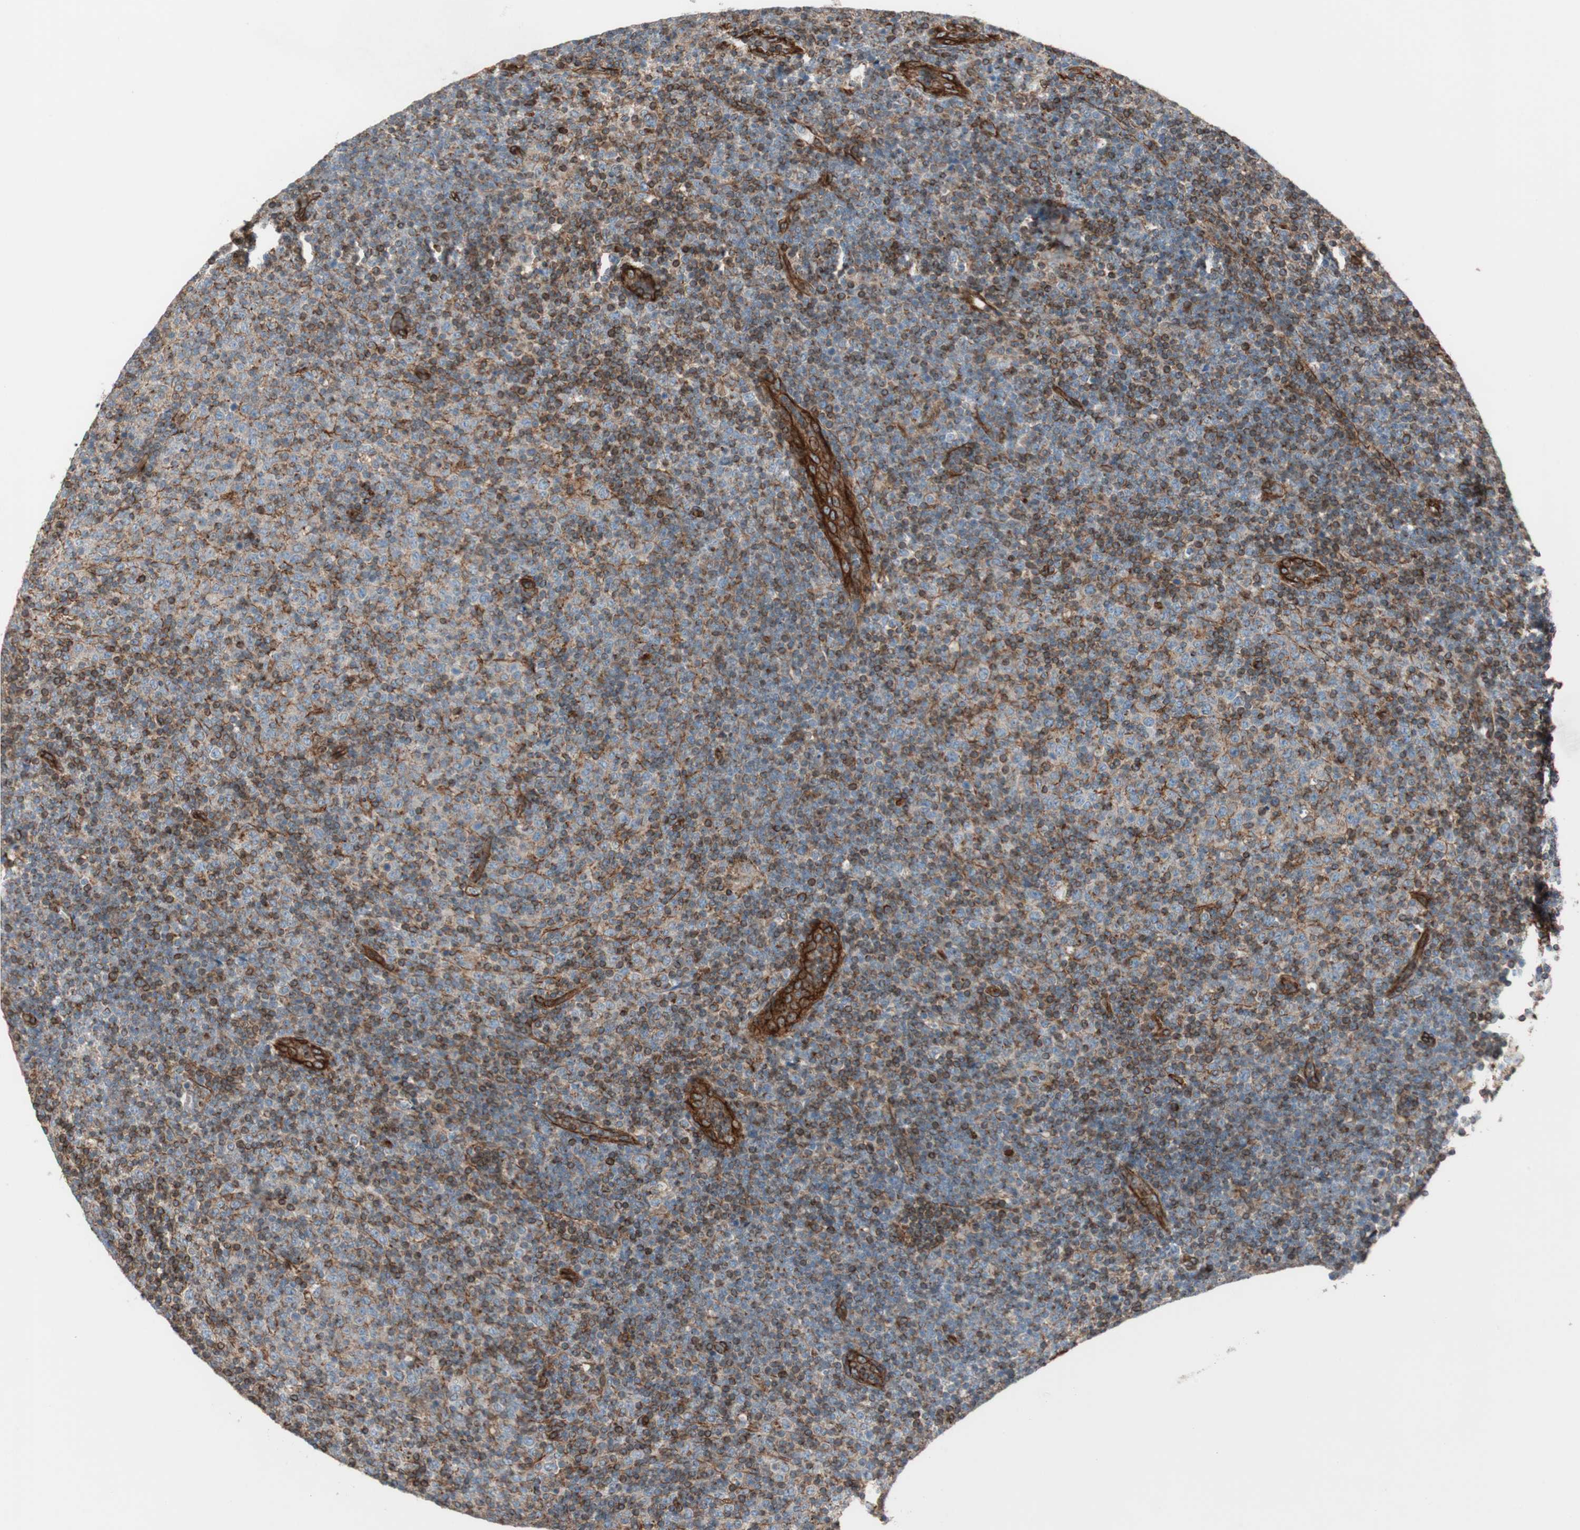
{"staining": {"intensity": "moderate", "quantity": "25%-75%", "location": "cytoplasmic/membranous"}, "tissue": "lymphoma", "cell_type": "Tumor cells", "image_type": "cancer", "snomed": [{"axis": "morphology", "description": "Malignant lymphoma, non-Hodgkin's type, Low grade"}, {"axis": "topography", "description": "Lymph node"}], "caption": "Immunohistochemical staining of human lymphoma exhibits medium levels of moderate cytoplasmic/membranous protein positivity in about 25%-75% of tumor cells.", "gene": "TCTA", "patient": {"sex": "male", "age": 70}}